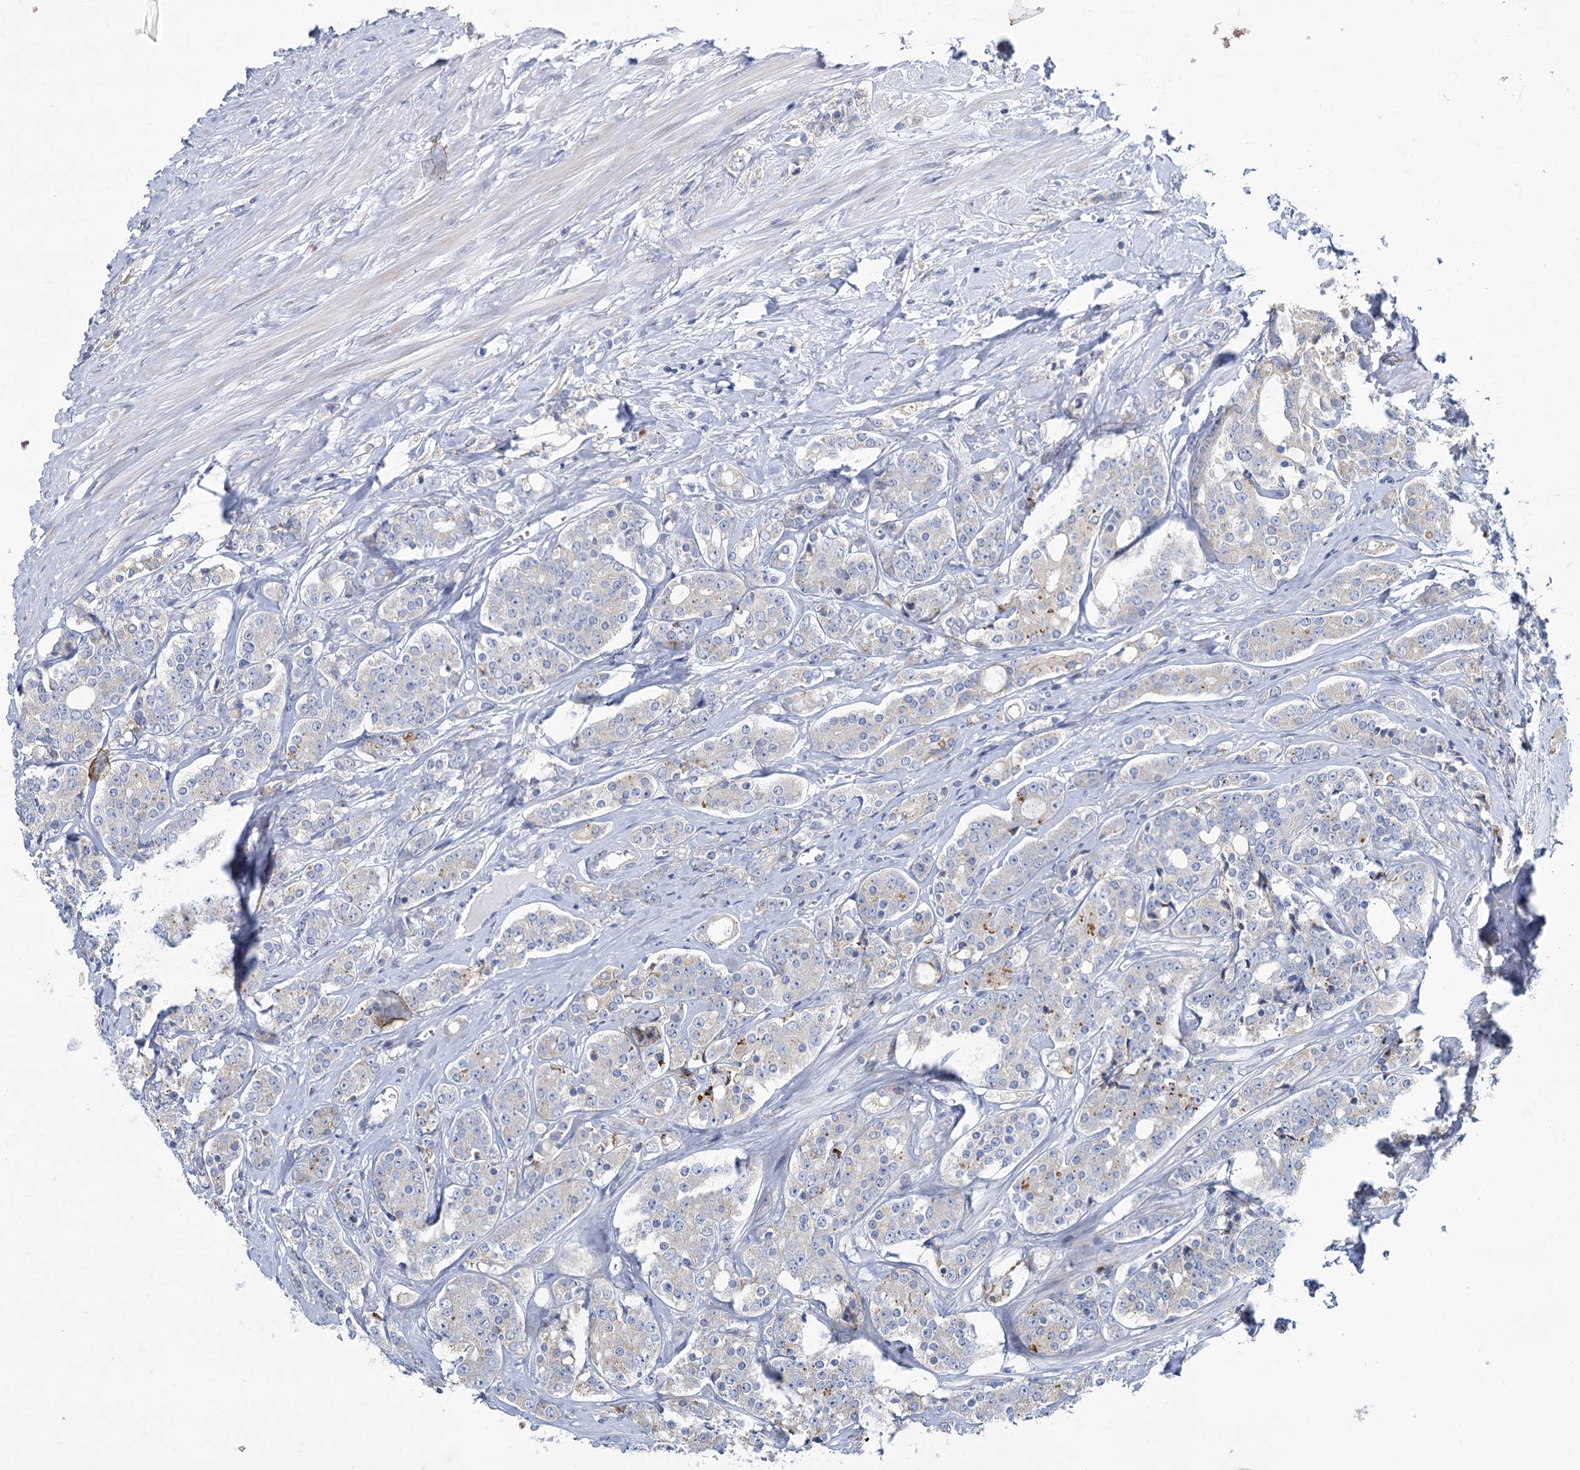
{"staining": {"intensity": "negative", "quantity": "none", "location": "none"}, "tissue": "prostate cancer", "cell_type": "Tumor cells", "image_type": "cancer", "snomed": [{"axis": "morphology", "description": "Adenocarcinoma, High grade"}, {"axis": "topography", "description": "Prostate"}], "caption": "A high-resolution image shows immunohistochemistry staining of adenocarcinoma (high-grade) (prostate), which demonstrates no significant positivity in tumor cells.", "gene": "PRSS35", "patient": {"sex": "male", "age": 62}}